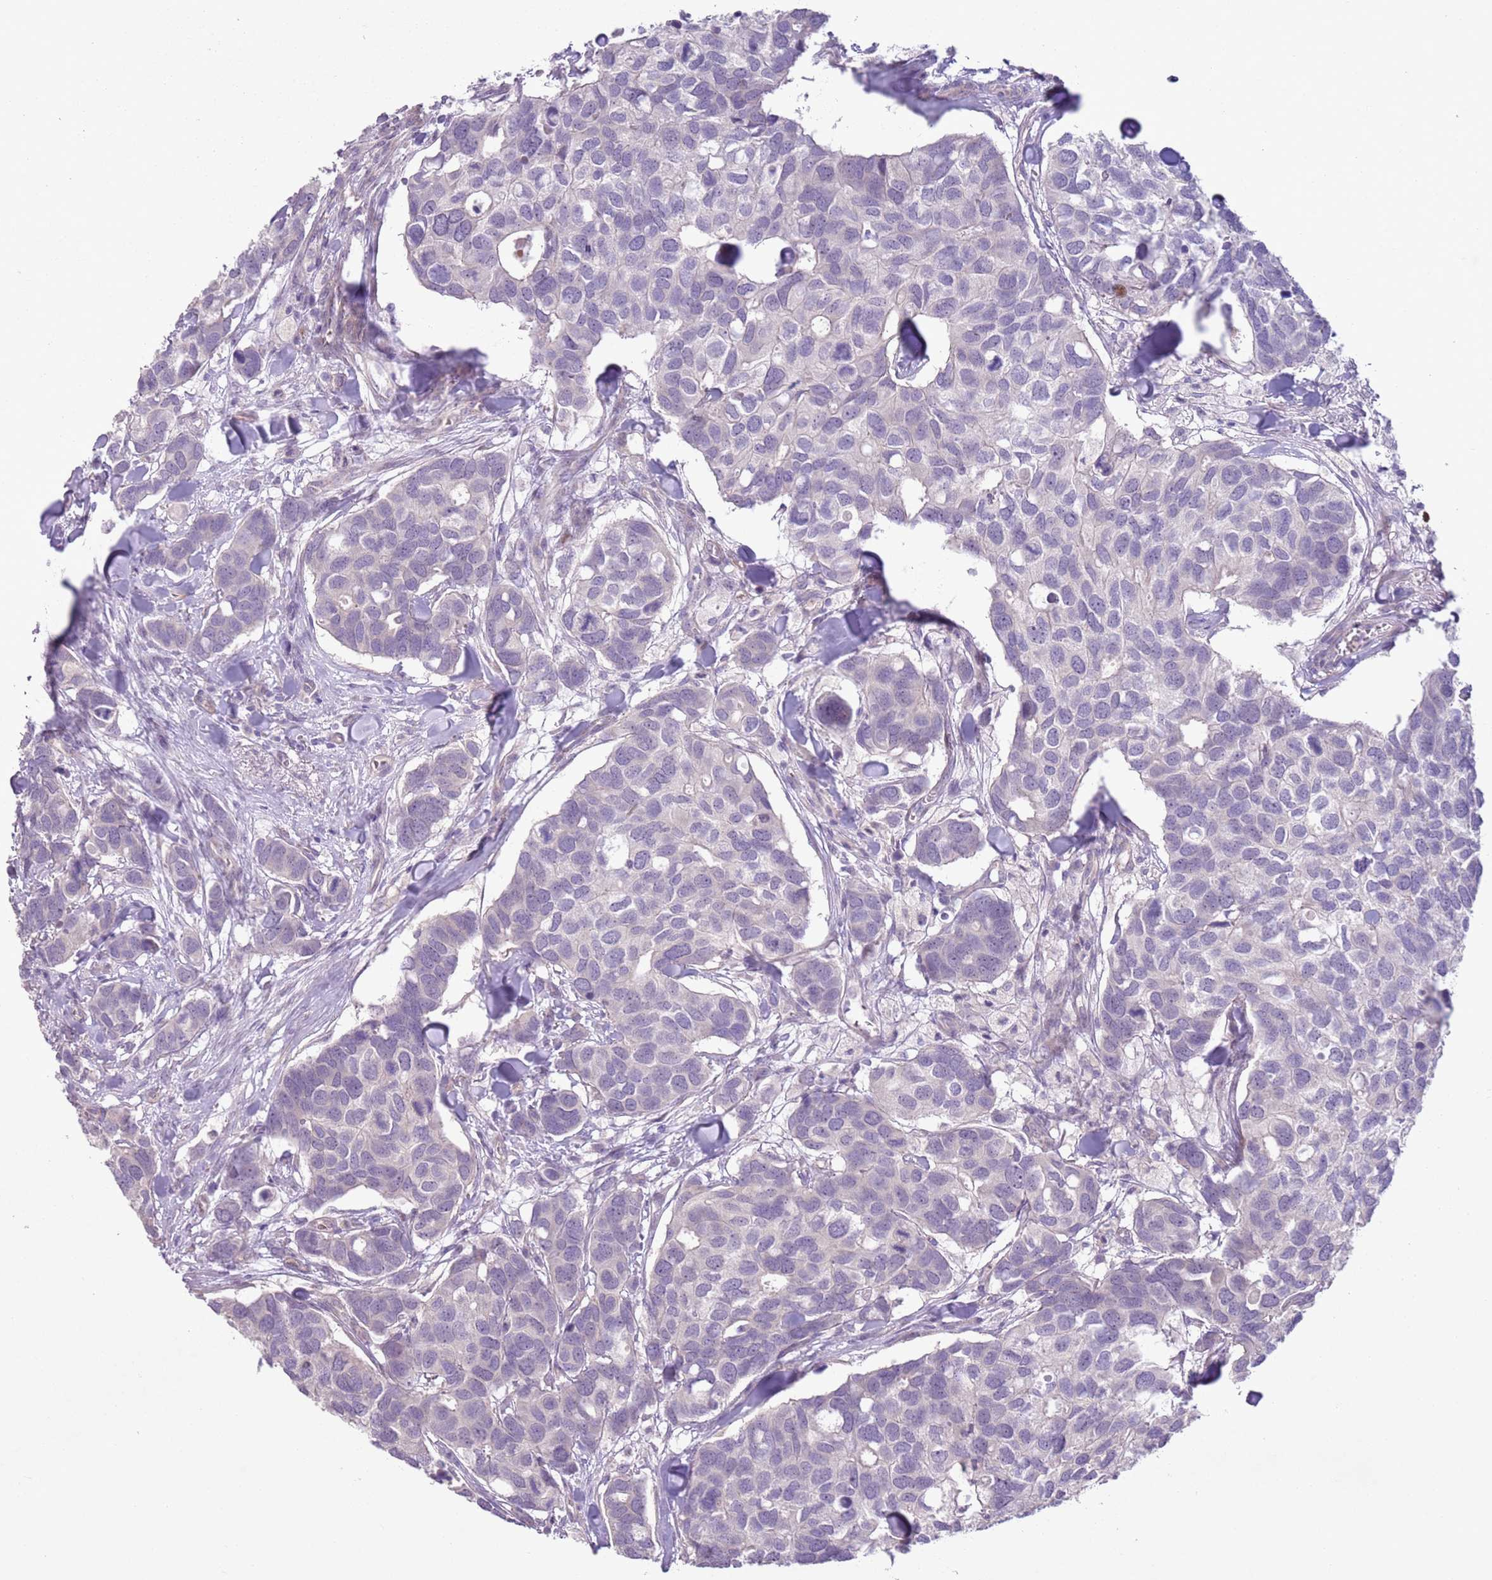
{"staining": {"intensity": "negative", "quantity": "none", "location": "none"}, "tissue": "breast cancer", "cell_type": "Tumor cells", "image_type": "cancer", "snomed": [{"axis": "morphology", "description": "Duct carcinoma"}, {"axis": "topography", "description": "Breast"}], "caption": "Immunohistochemistry of human breast cancer (intraductal carcinoma) demonstrates no staining in tumor cells.", "gene": "ZNF239", "patient": {"sex": "female", "age": 83}}